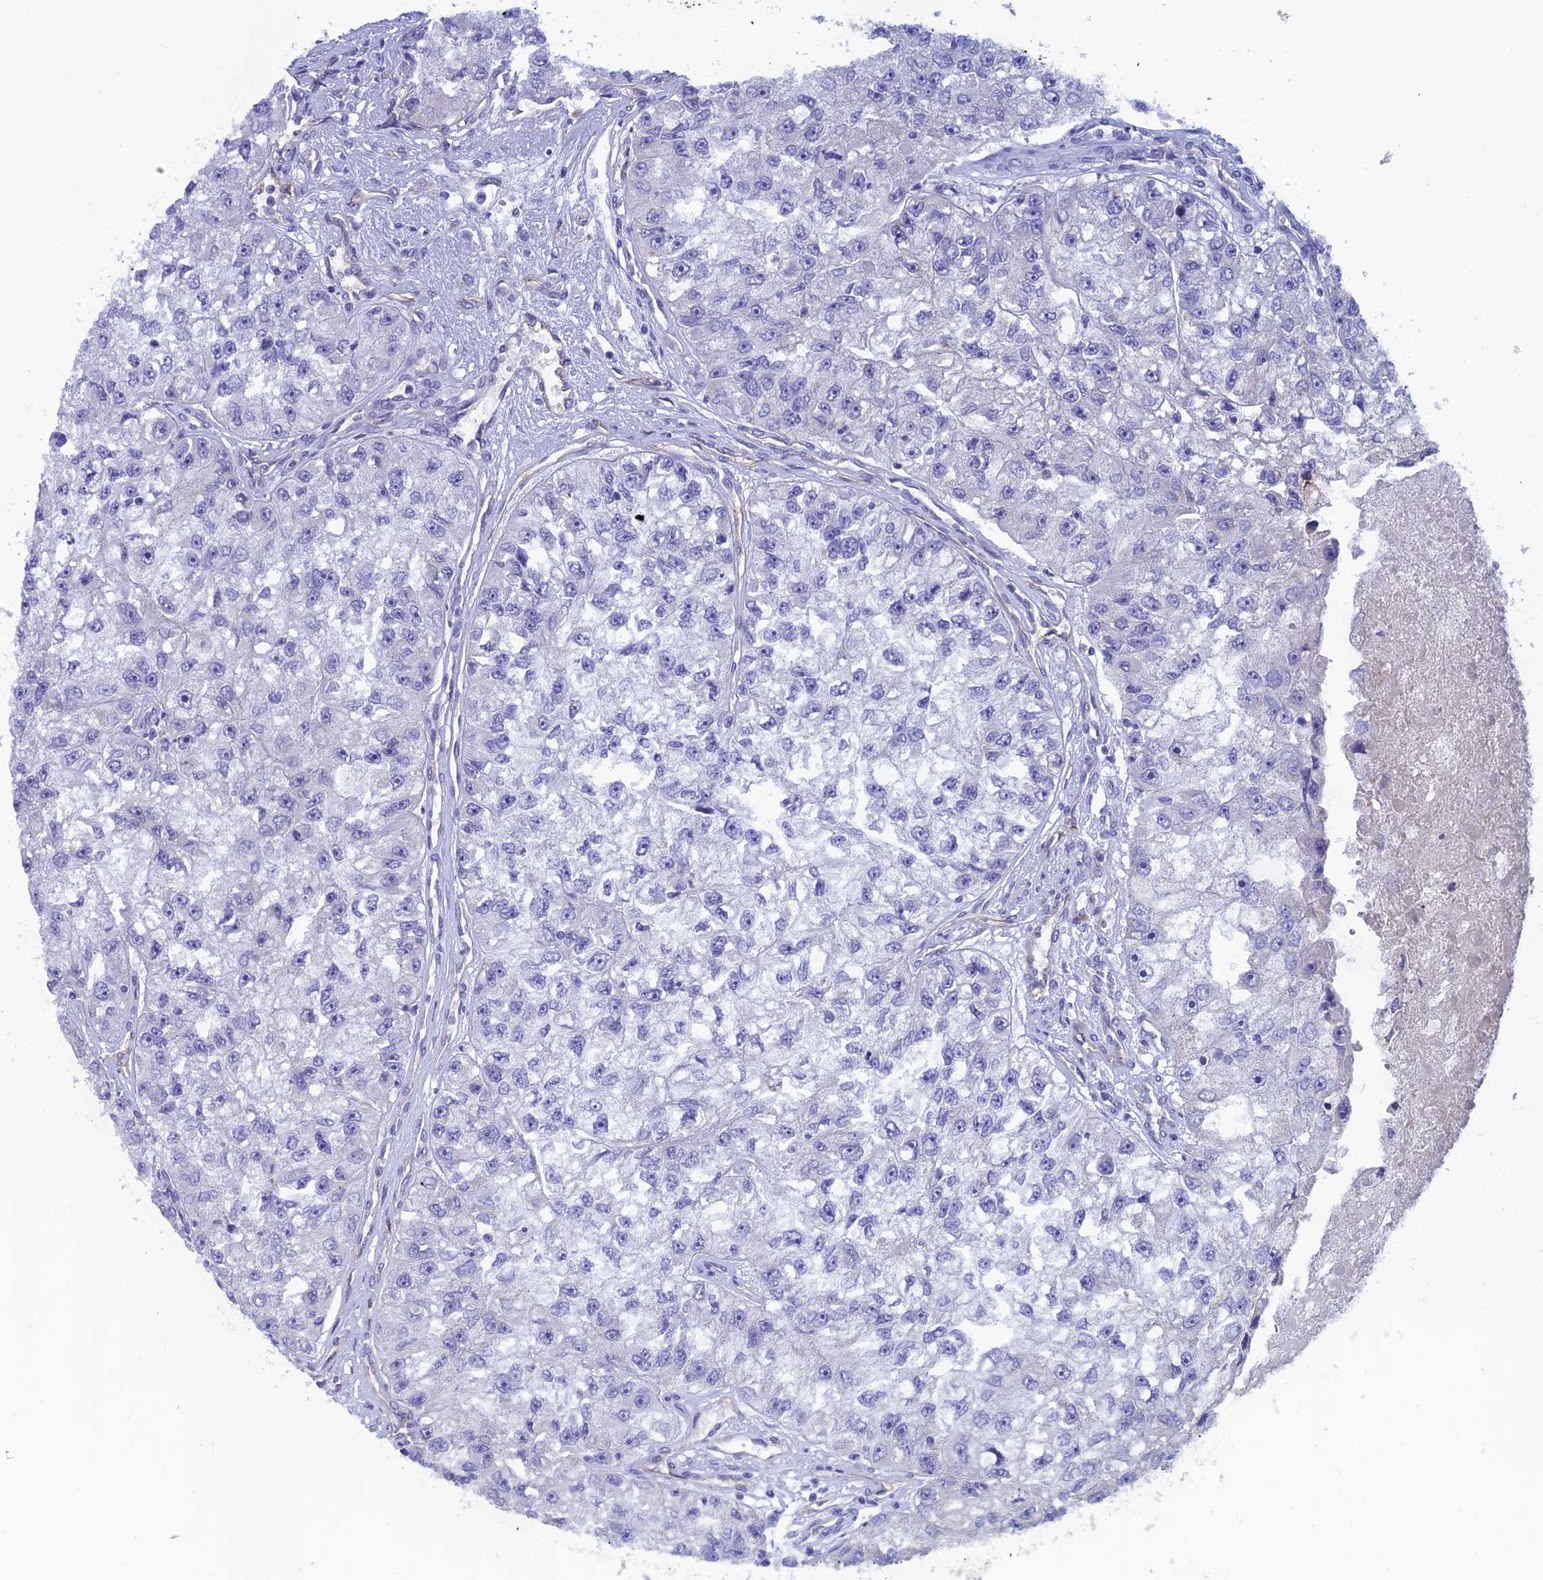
{"staining": {"intensity": "negative", "quantity": "none", "location": "none"}, "tissue": "renal cancer", "cell_type": "Tumor cells", "image_type": "cancer", "snomed": [{"axis": "morphology", "description": "Adenocarcinoma, NOS"}, {"axis": "topography", "description": "Kidney"}], "caption": "IHC histopathology image of human renal cancer (adenocarcinoma) stained for a protein (brown), which shows no positivity in tumor cells. (DAB immunohistochemistry (IHC), high magnification).", "gene": "FKBPL", "patient": {"sex": "male", "age": 63}}